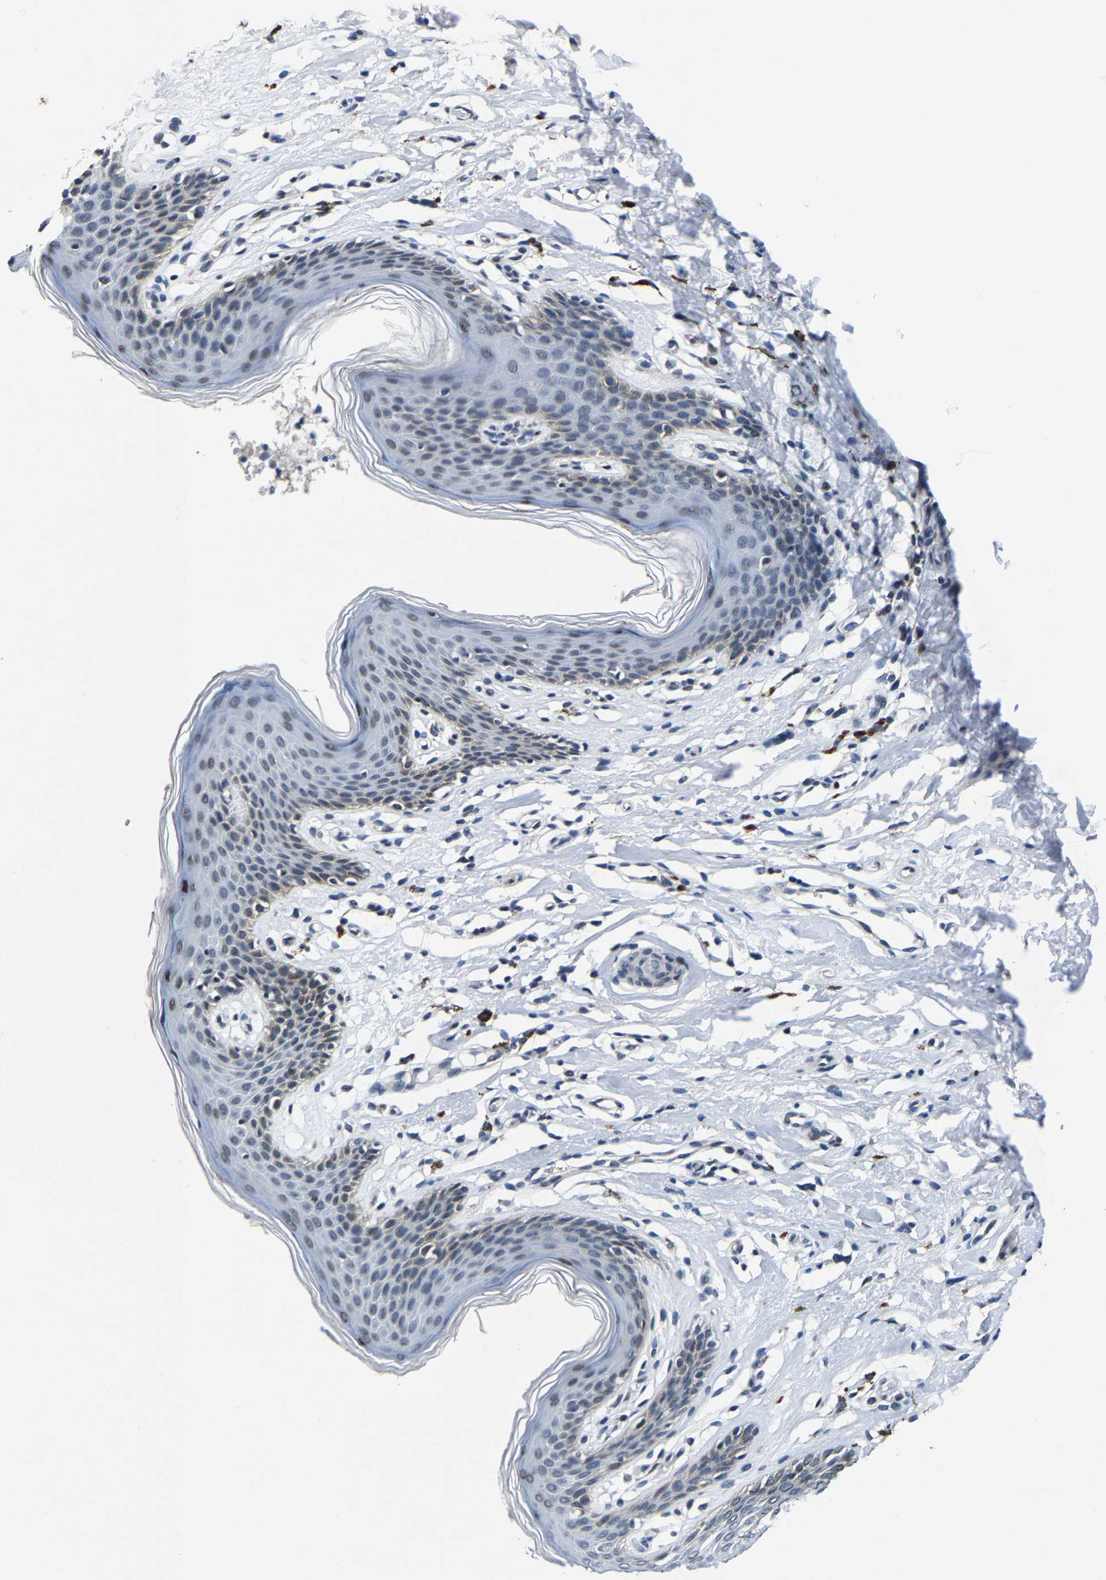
{"staining": {"intensity": "weak", "quantity": "25%-75%", "location": "cytoplasmic/membranous,nuclear"}, "tissue": "skin", "cell_type": "Epidermal cells", "image_type": "normal", "snomed": [{"axis": "morphology", "description": "Normal tissue, NOS"}, {"axis": "topography", "description": "Vulva"}], "caption": "Unremarkable skin exhibits weak cytoplasmic/membranous,nuclear expression in about 25%-75% of epidermal cells.", "gene": "UBN2", "patient": {"sex": "female", "age": 66}}